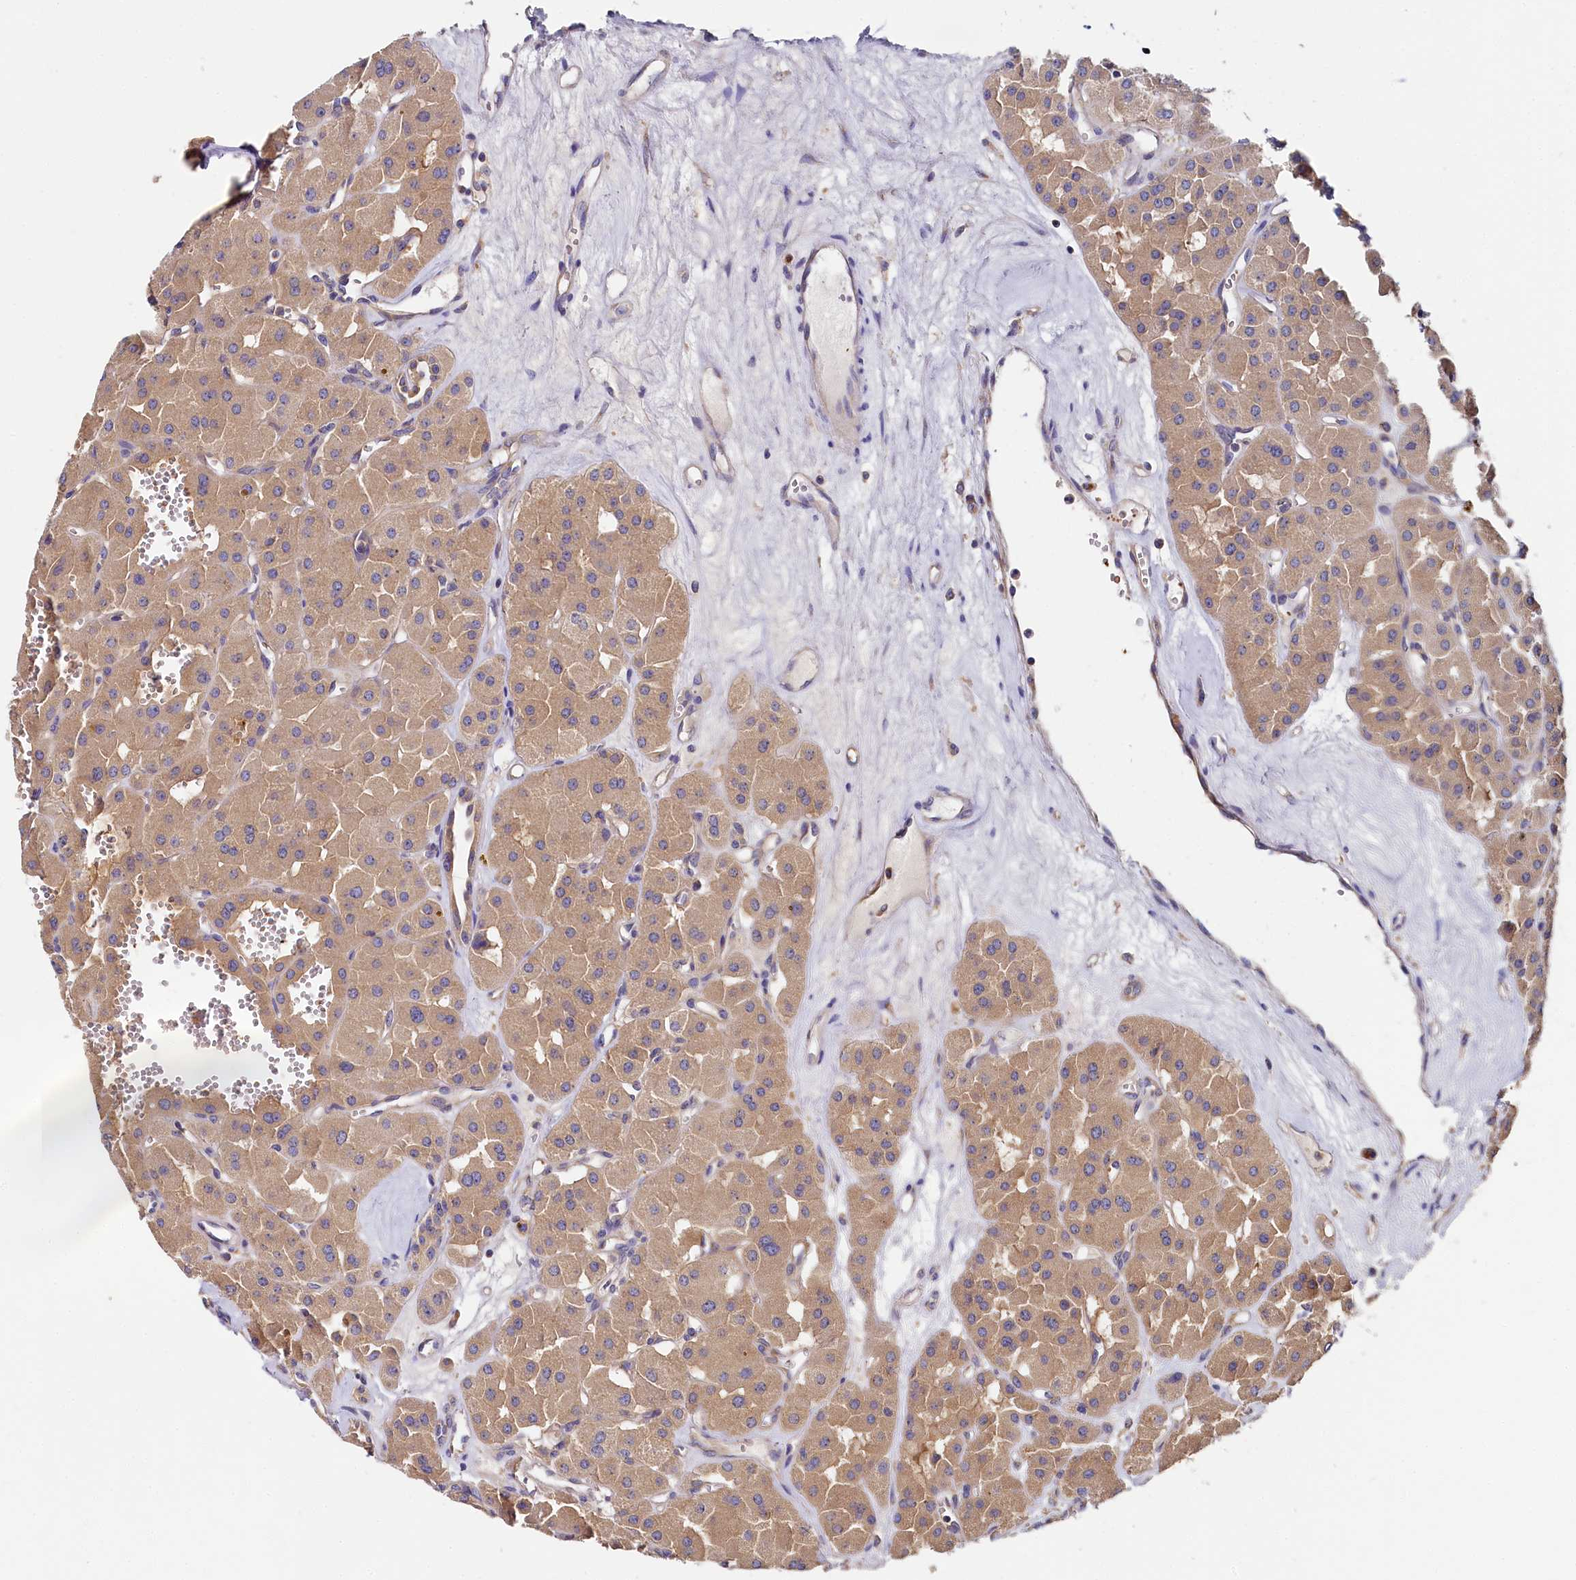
{"staining": {"intensity": "moderate", "quantity": ">75%", "location": "cytoplasmic/membranous"}, "tissue": "renal cancer", "cell_type": "Tumor cells", "image_type": "cancer", "snomed": [{"axis": "morphology", "description": "Carcinoma, NOS"}, {"axis": "topography", "description": "Kidney"}], "caption": "Renal cancer (carcinoma) tissue shows moderate cytoplasmic/membranous staining in about >75% of tumor cells, visualized by immunohistochemistry. The protein of interest is stained brown, and the nuclei are stained in blue (DAB (3,3'-diaminobenzidine) IHC with brightfield microscopy, high magnification).", "gene": "PPIP5K1", "patient": {"sex": "female", "age": 75}}